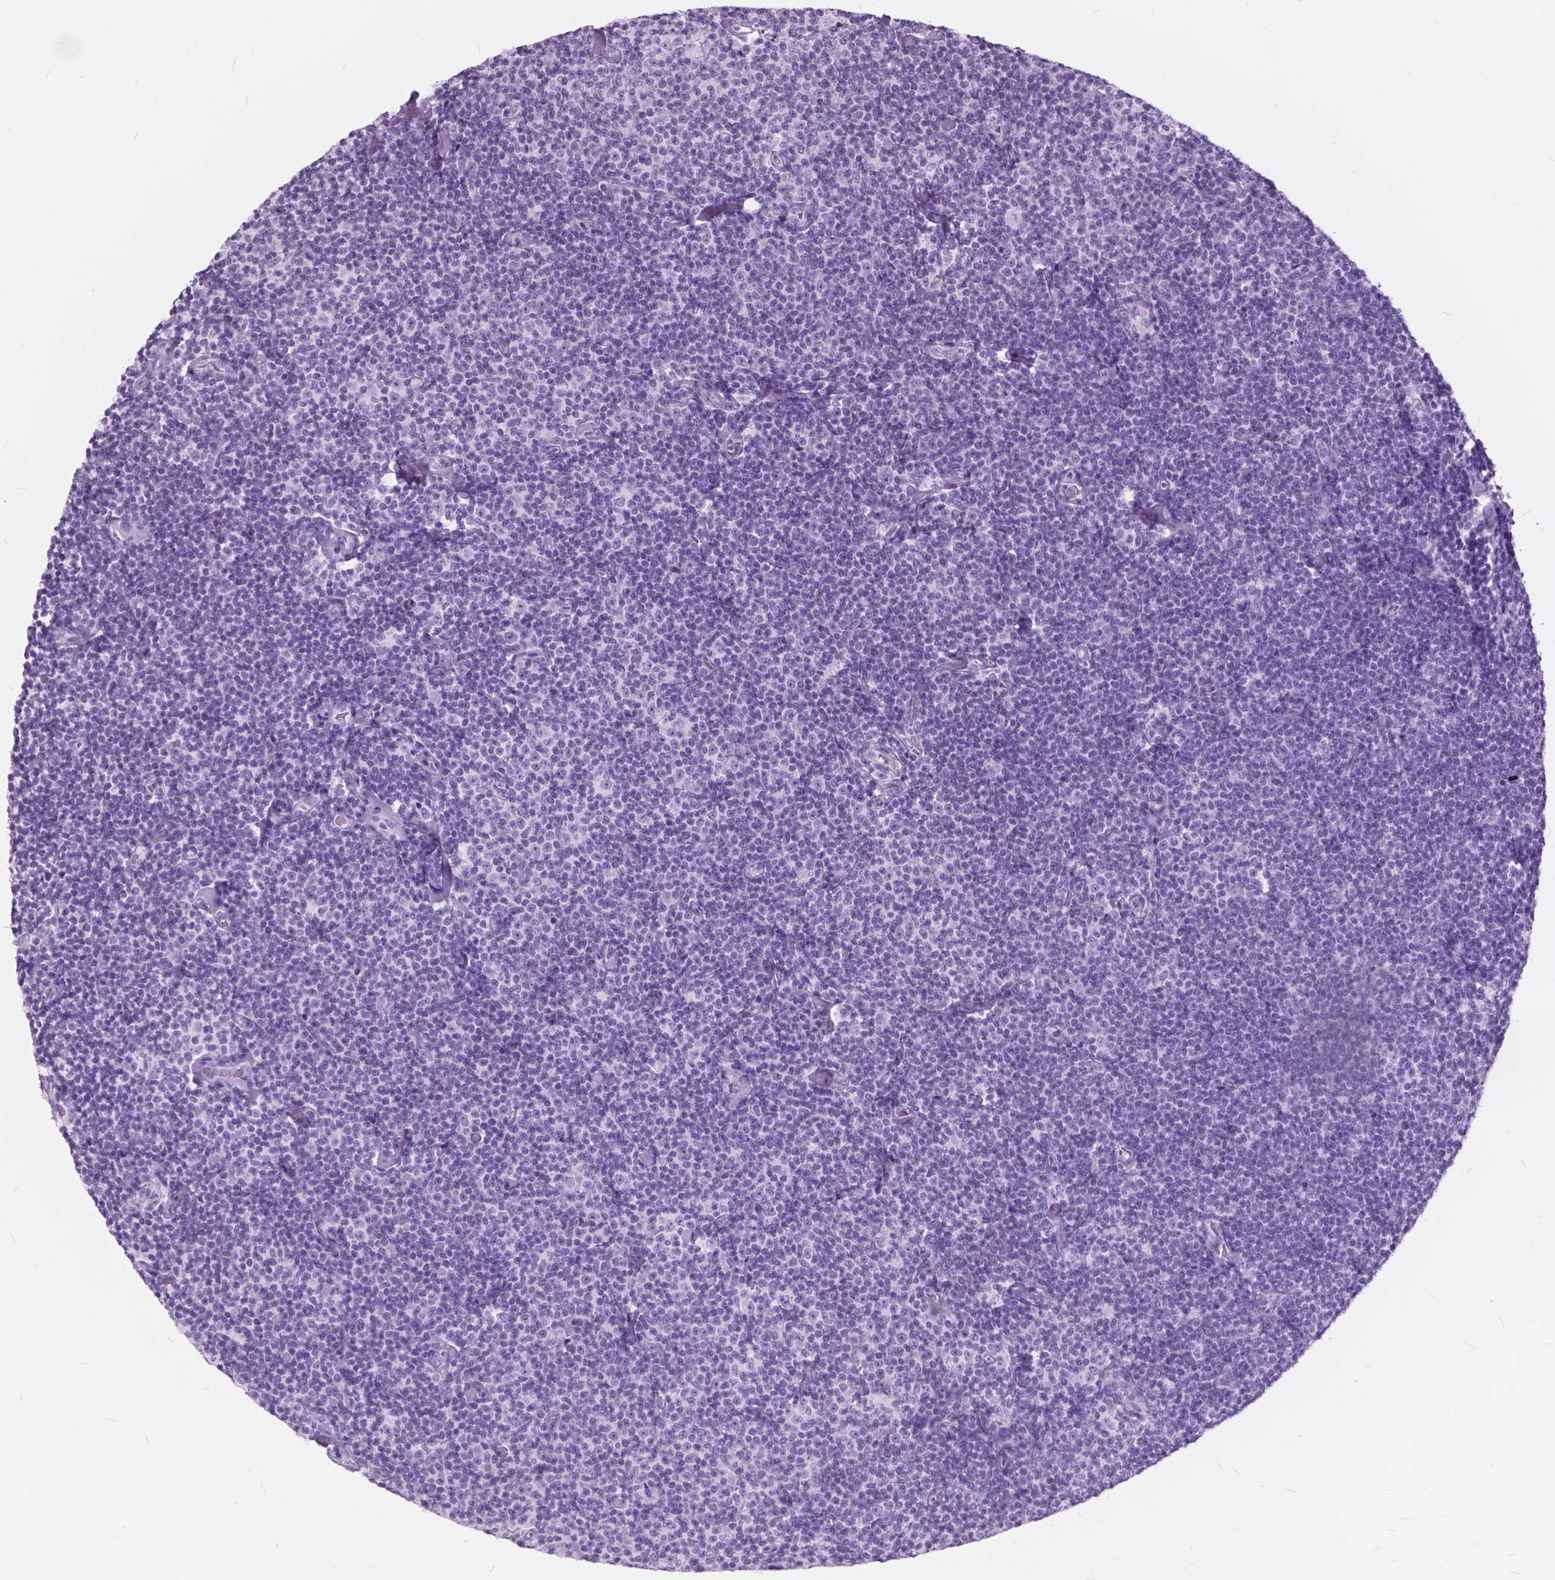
{"staining": {"intensity": "negative", "quantity": "none", "location": "none"}, "tissue": "lymphoma", "cell_type": "Tumor cells", "image_type": "cancer", "snomed": [{"axis": "morphology", "description": "Malignant lymphoma, non-Hodgkin's type, Low grade"}, {"axis": "topography", "description": "Lymph node"}], "caption": "Immunohistochemistry of low-grade malignant lymphoma, non-Hodgkin's type shows no positivity in tumor cells. (DAB (3,3'-diaminobenzidine) immunohistochemistry (IHC), high magnification).", "gene": "GDF9", "patient": {"sex": "male", "age": 81}}